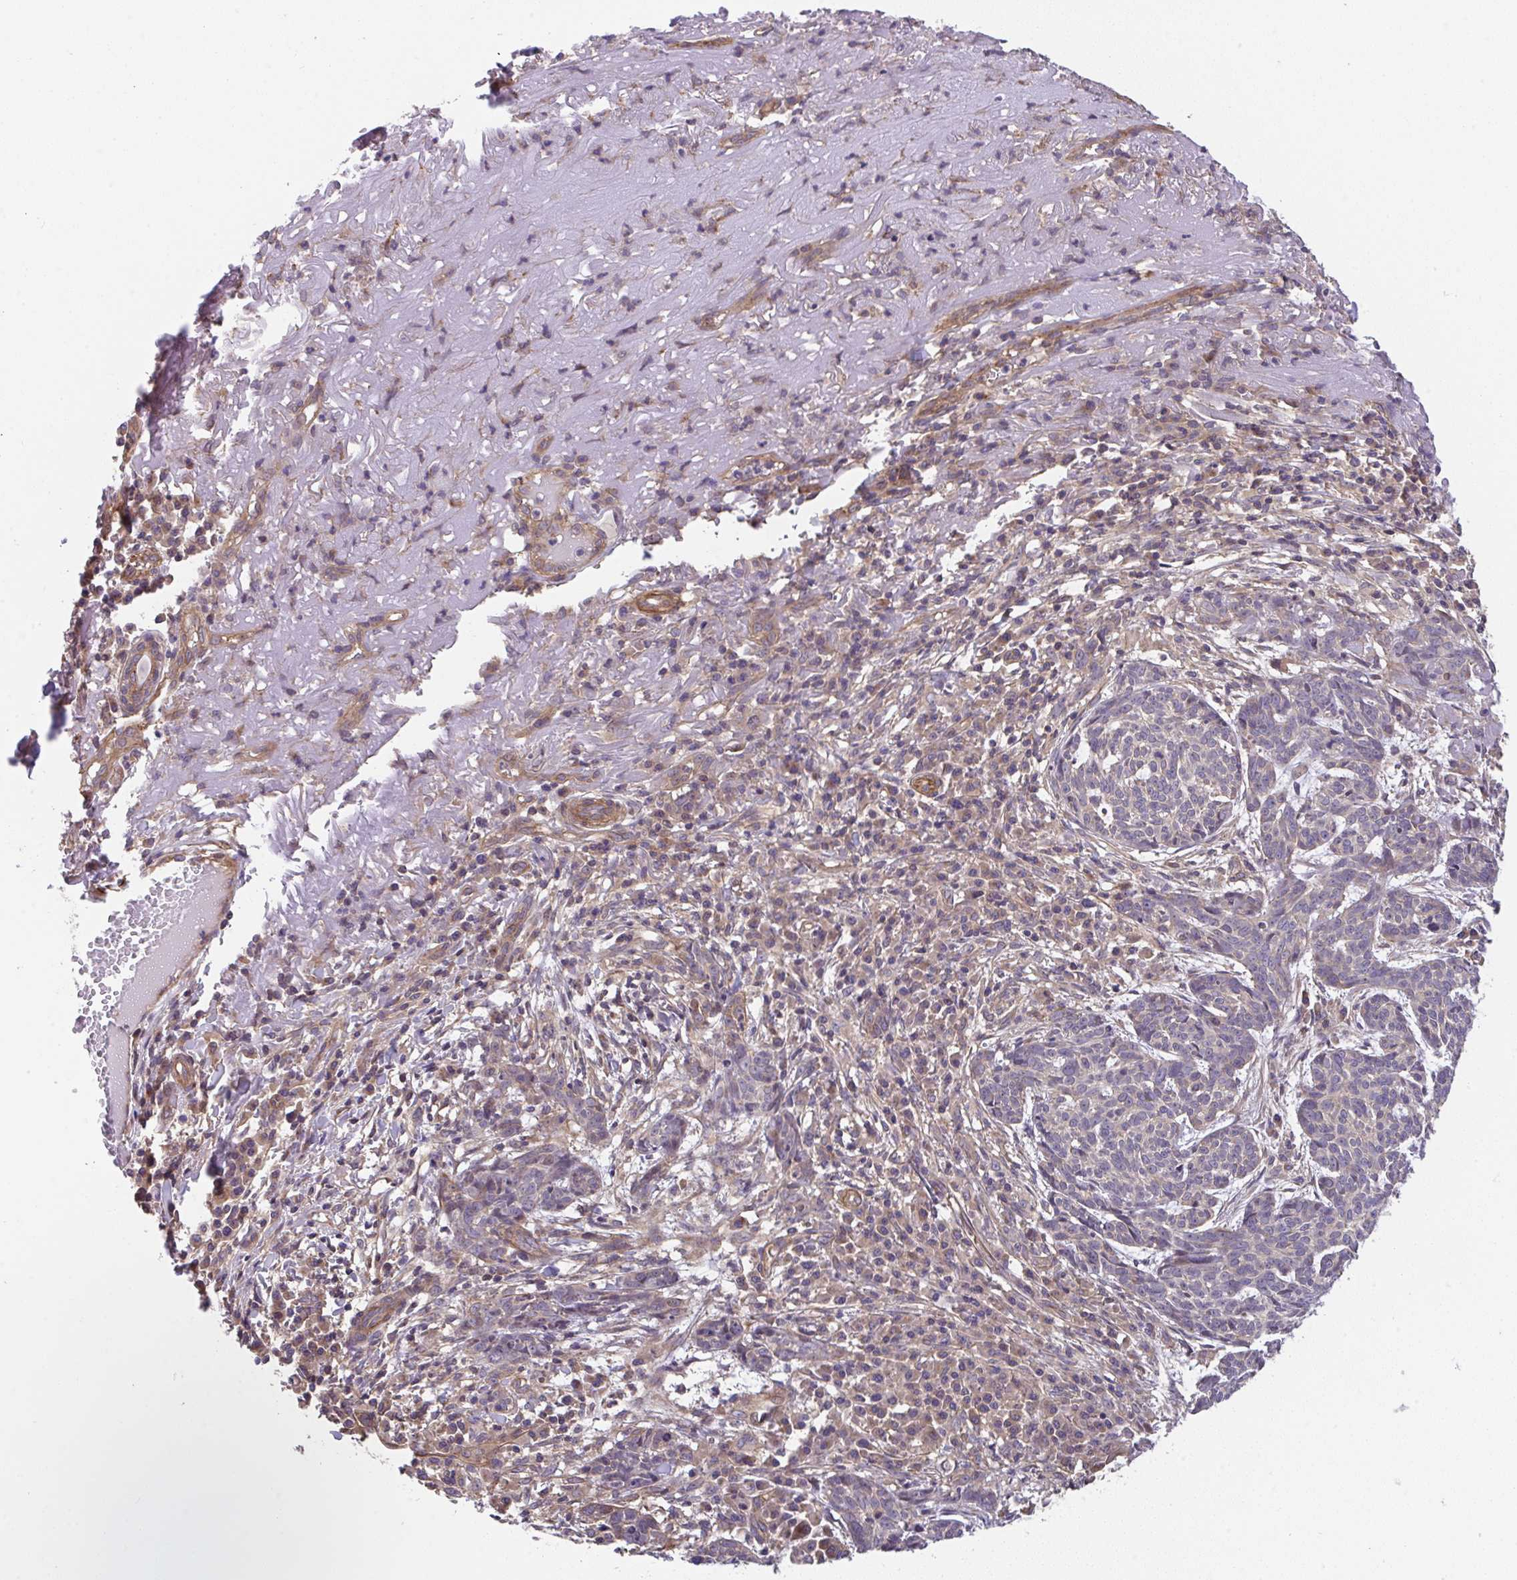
{"staining": {"intensity": "weak", "quantity": "25%-75%", "location": "cytoplasmic/membranous"}, "tissue": "skin cancer", "cell_type": "Tumor cells", "image_type": "cancer", "snomed": [{"axis": "morphology", "description": "Basal cell carcinoma"}, {"axis": "topography", "description": "Skin"}], "caption": "Weak cytoplasmic/membranous protein staining is present in approximately 25%-75% of tumor cells in basal cell carcinoma (skin).", "gene": "ZNF696", "patient": {"sex": "female", "age": 93}}